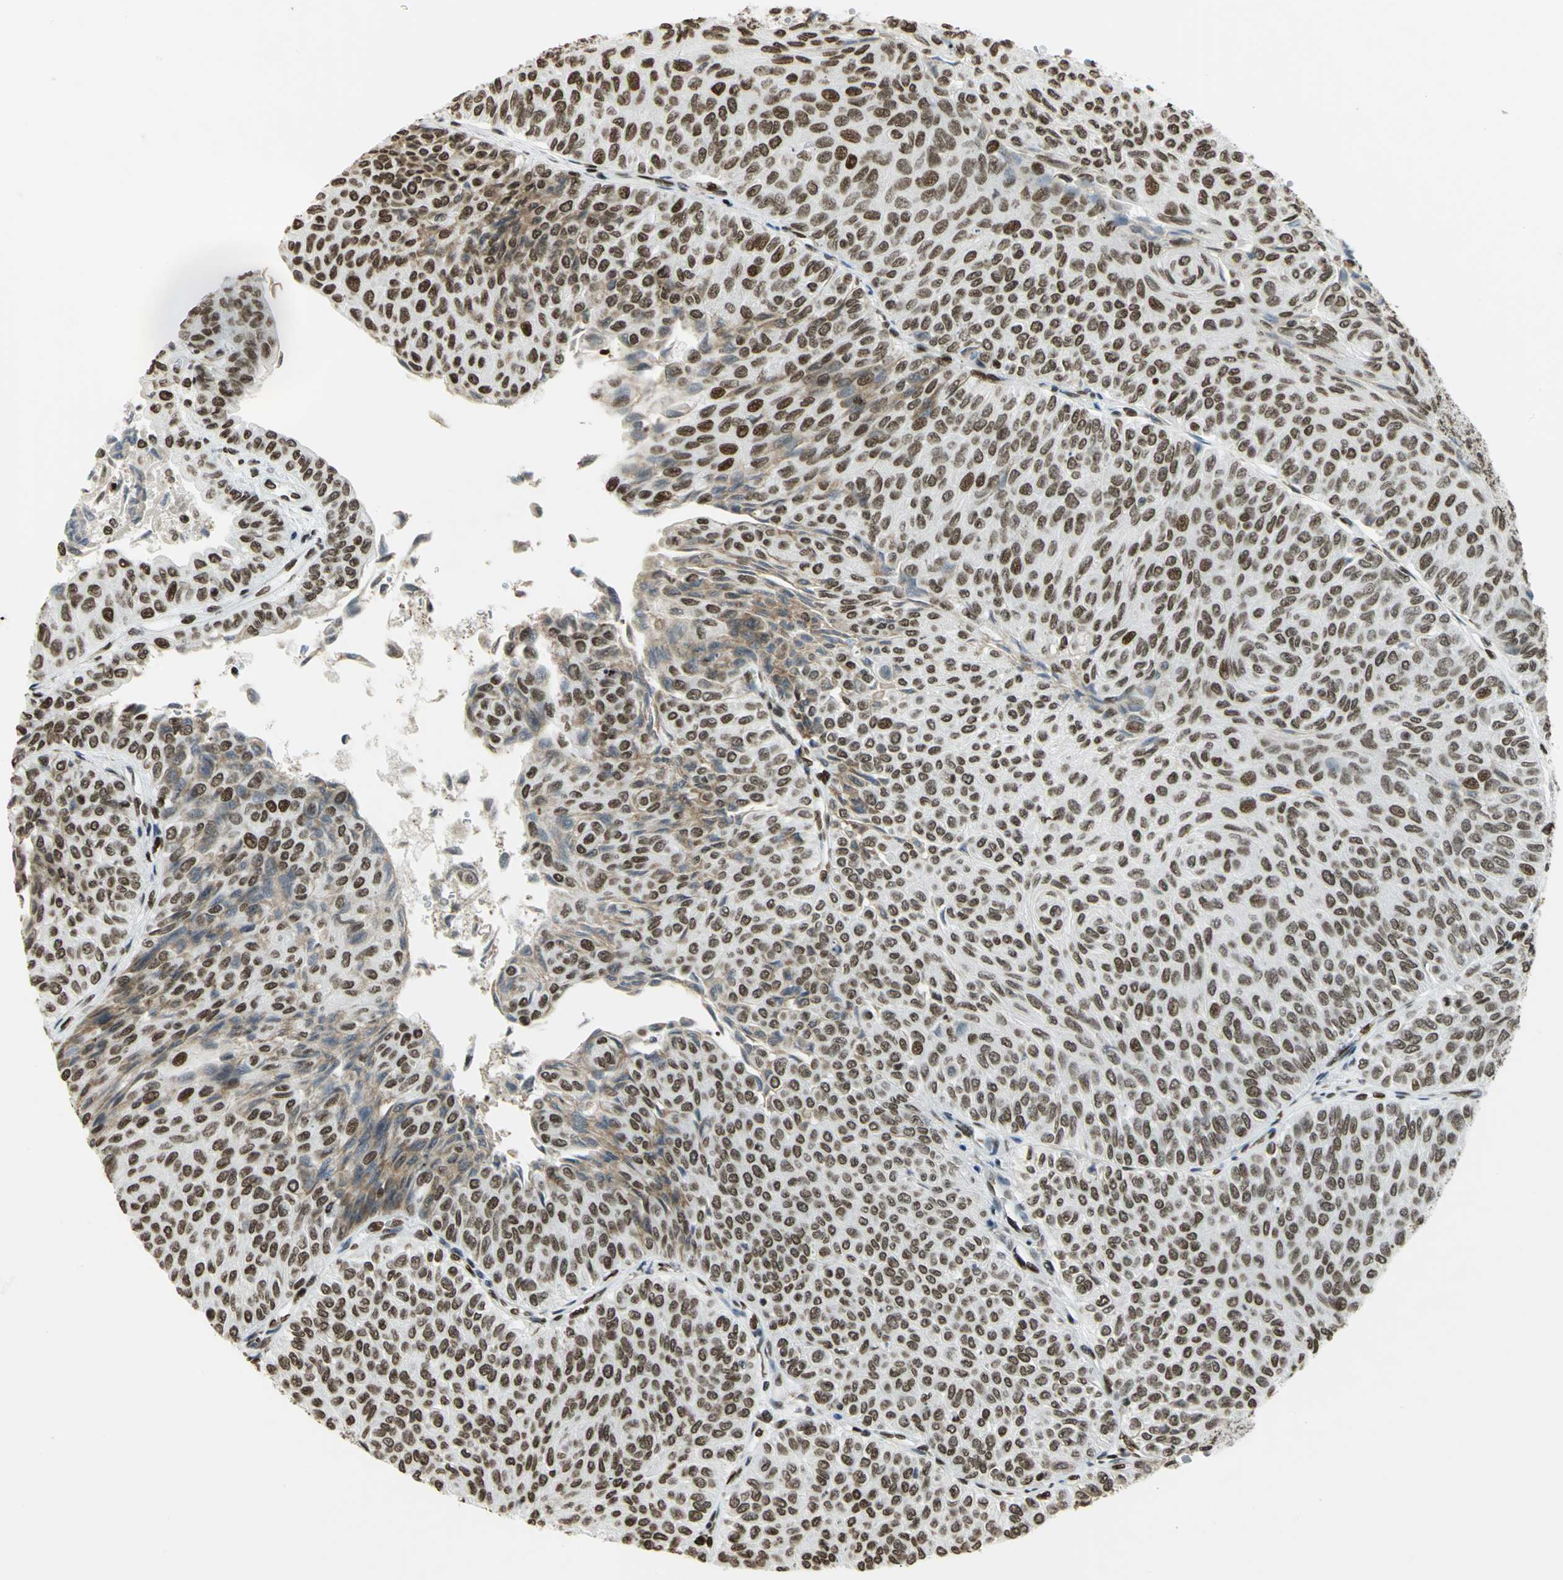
{"staining": {"intensity": "strong", "quantity": ">75%", "location": "nuclear"}, "tissue": "urothelial cancer", "cell_type": "Tumor cells", "image_type": "cancer", "snomed": [{"axis": "morphology", "description": "Urothelial carcinoma, Low grade"}, {"axis": "topography", "description": "Urinary bladder"}], "caption": "Protein expression analysis of urothelial cancer reveals strong nuclear positivity in about >75% of tumor cells.", "gene": "HMGB1", "patient": {"sex": "male", "age": 78}}